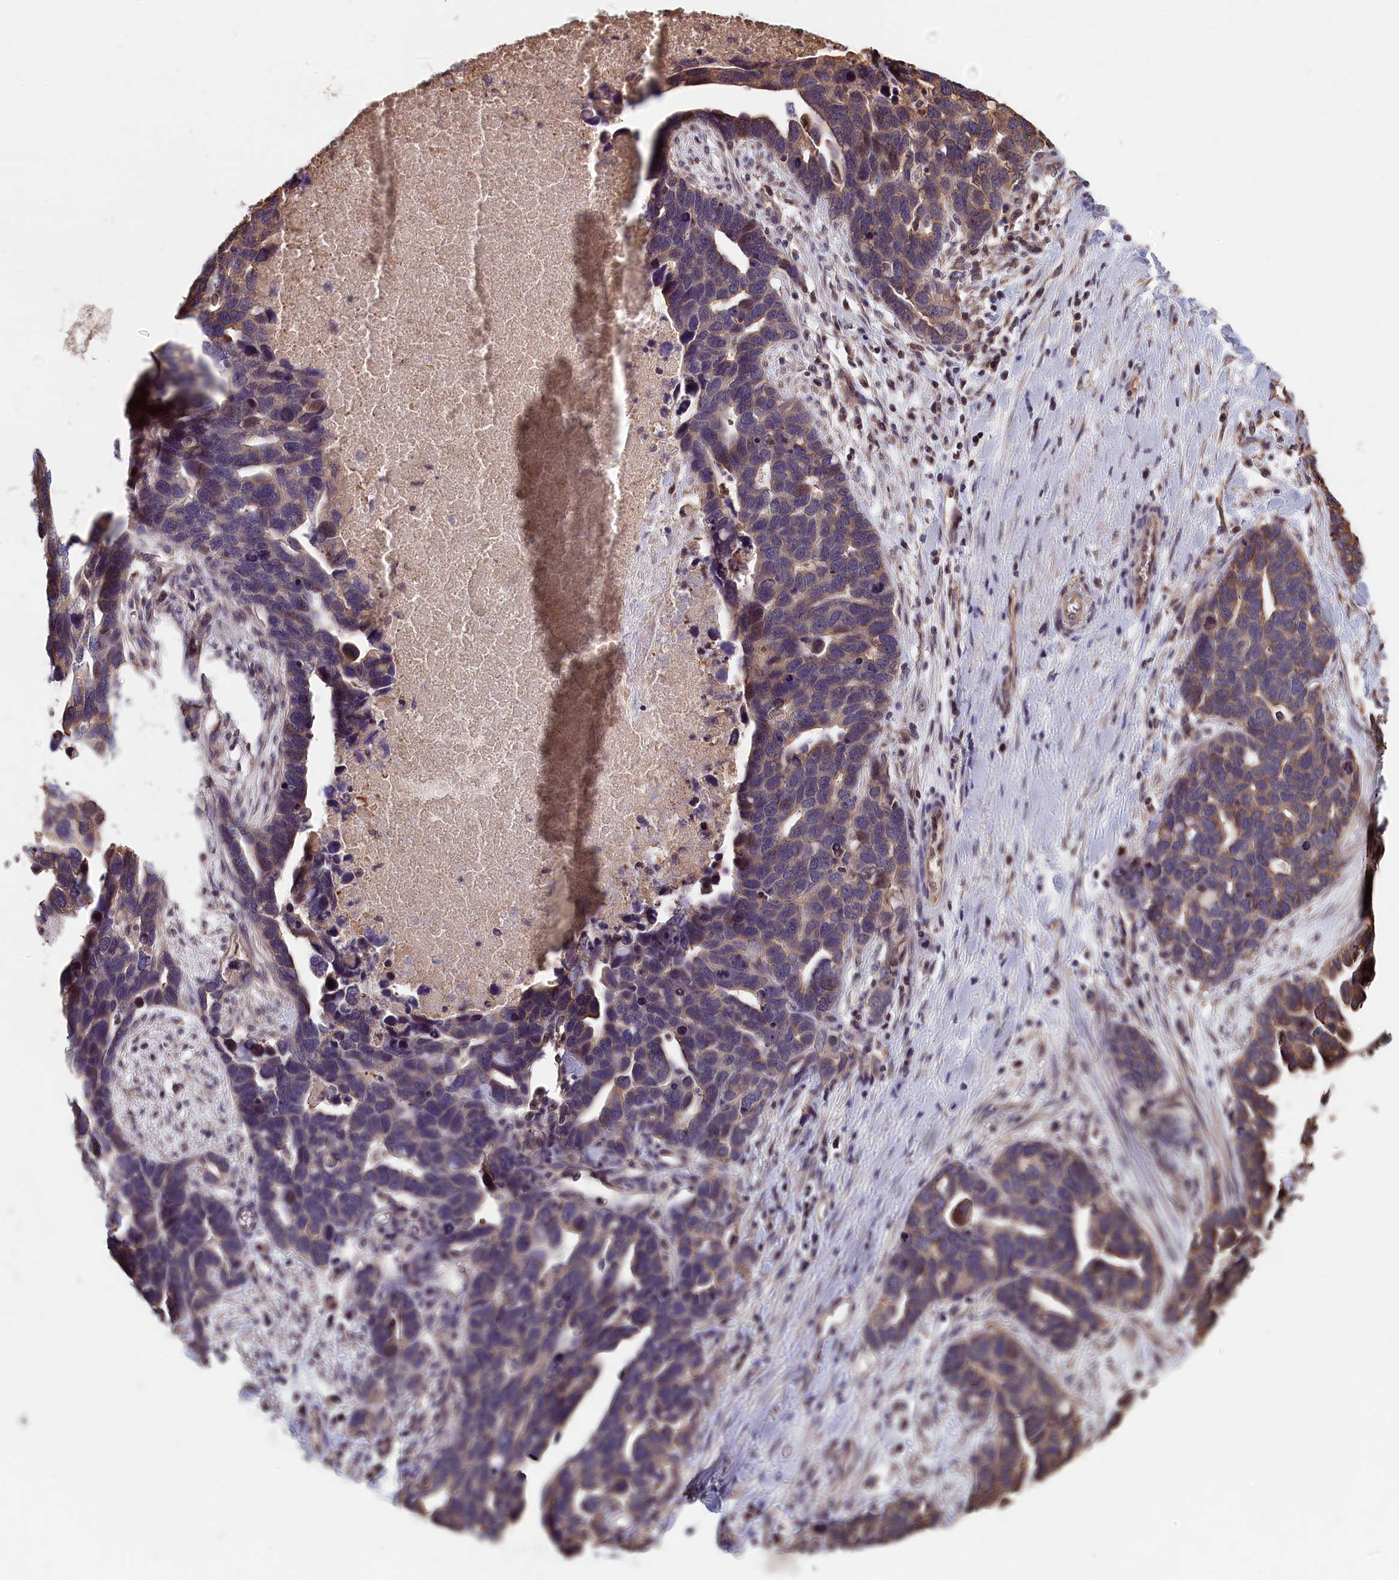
{"staining": {"intensity": "moderate", "quantity": "<25%", "location": "cytoplasmic/membranous,nuclear"}, "tissue": "ovarian cancer", "cell_type": "Tumor cells", "image_type": "cancer", "snomed": [{"axis": "morphology", "description": "Cystadenocarcinoma, serous, NOS"}, {"axis": "topography", "description": "Ovary"}], "caption": "This micrograph displays IHC staining of human ovarian cancer (serous cystadenocarcinoma), with low moderate cytoplasmic/membranous and nuclear positivity in about <25% of tumor cells.", "gene": "TMEM116", "patient": {"sex": "female", "age": 54}}